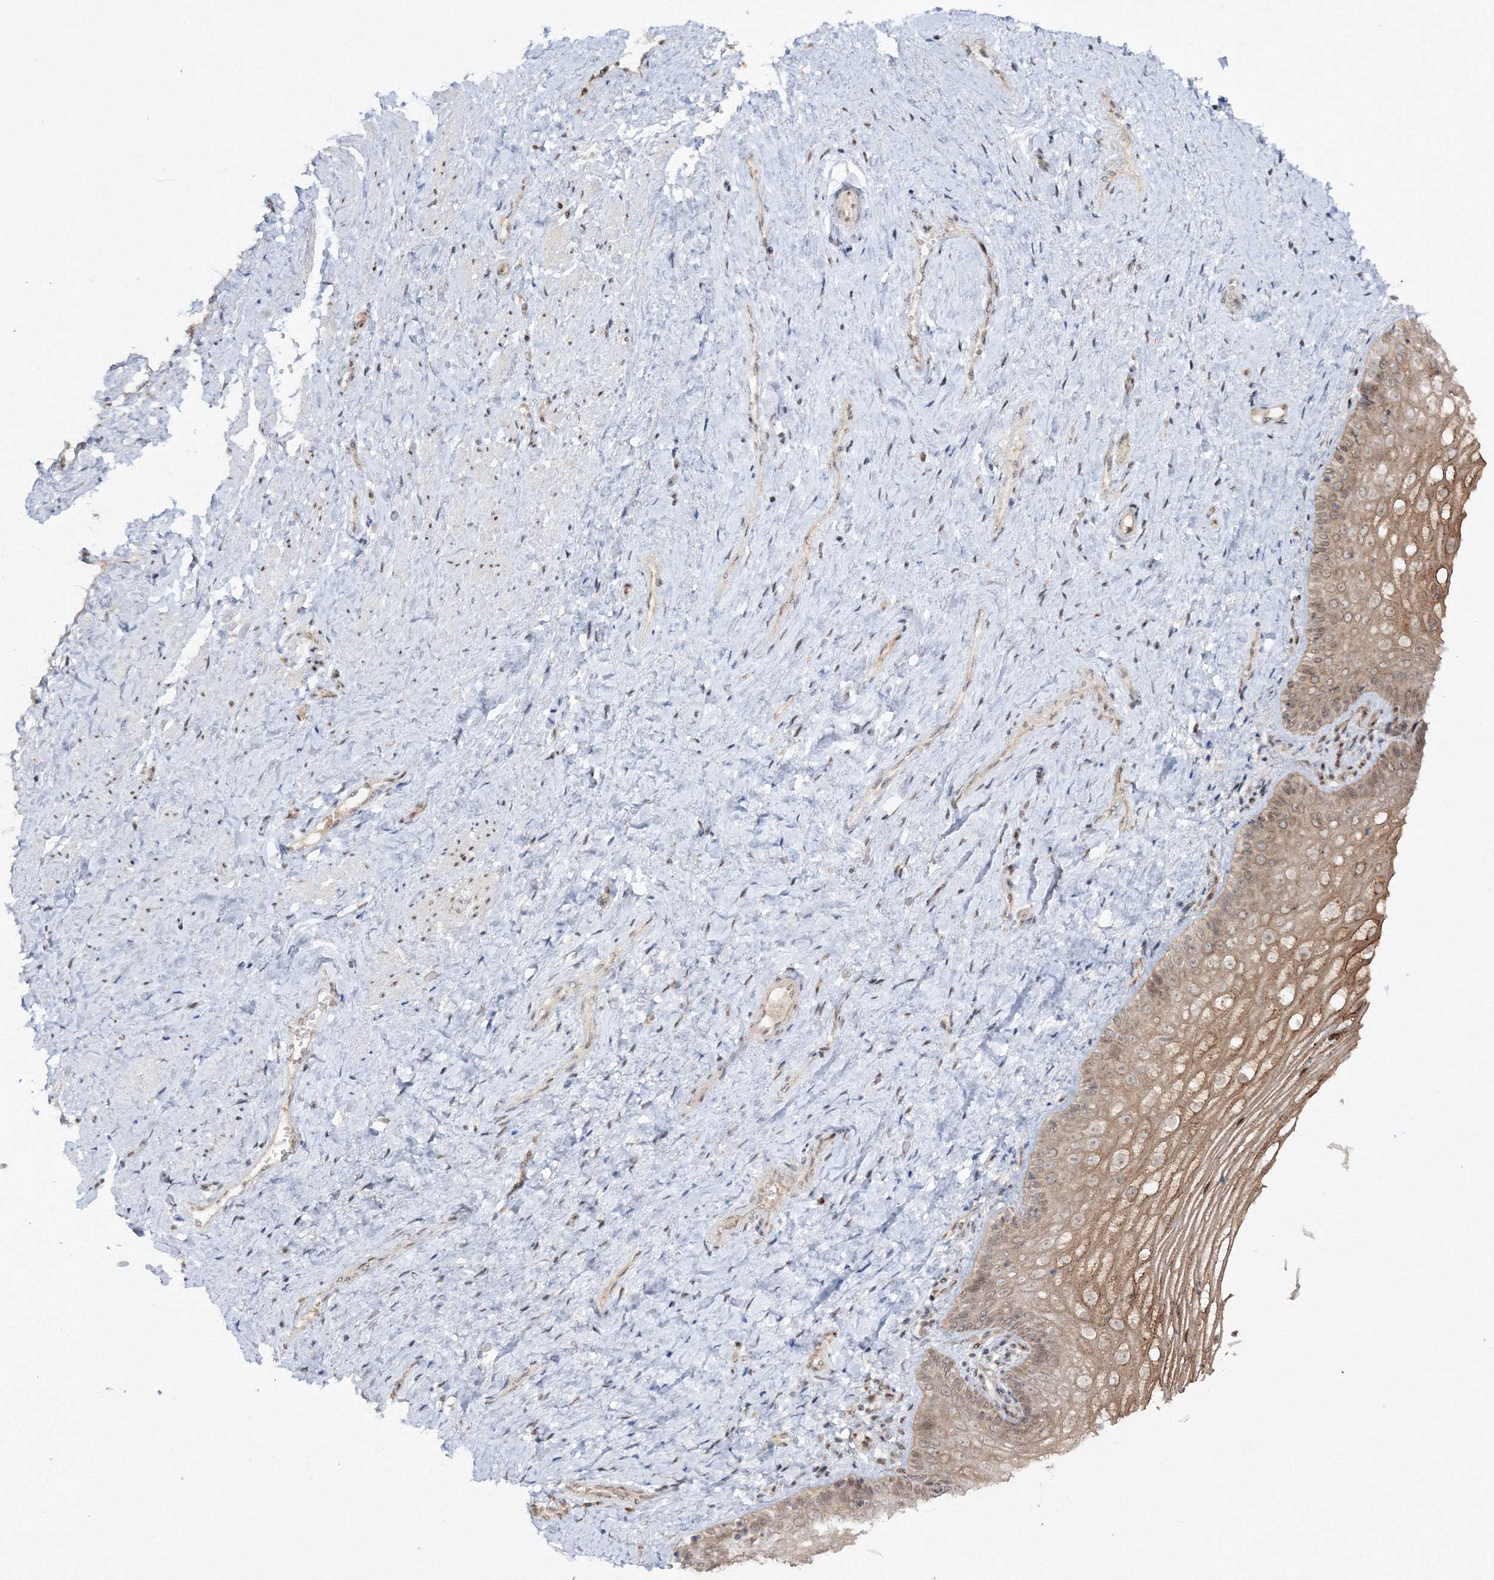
{"staining": {"intensity": "moderate", "quantity": ">75%", "location": "cytoplasmic/membranous,nuclear"}, "tissue": "vagina", "cell_type": "Squamous epithelial cells", "image_type": "normal", "snomed": [{"axis": "morphology", "description": "Normal tissue, NOS"}, {"axis": "topography", "description": "Vagina"}], "caption": "The image shows staining of unremarkable vagina, revealing moderate cytoplasmic/membranous,nuclear protein expression (brown color) within squamous epithelial cells.", "gene": "ZFAND6", "patient": {"sex": "female", "age": 46}}